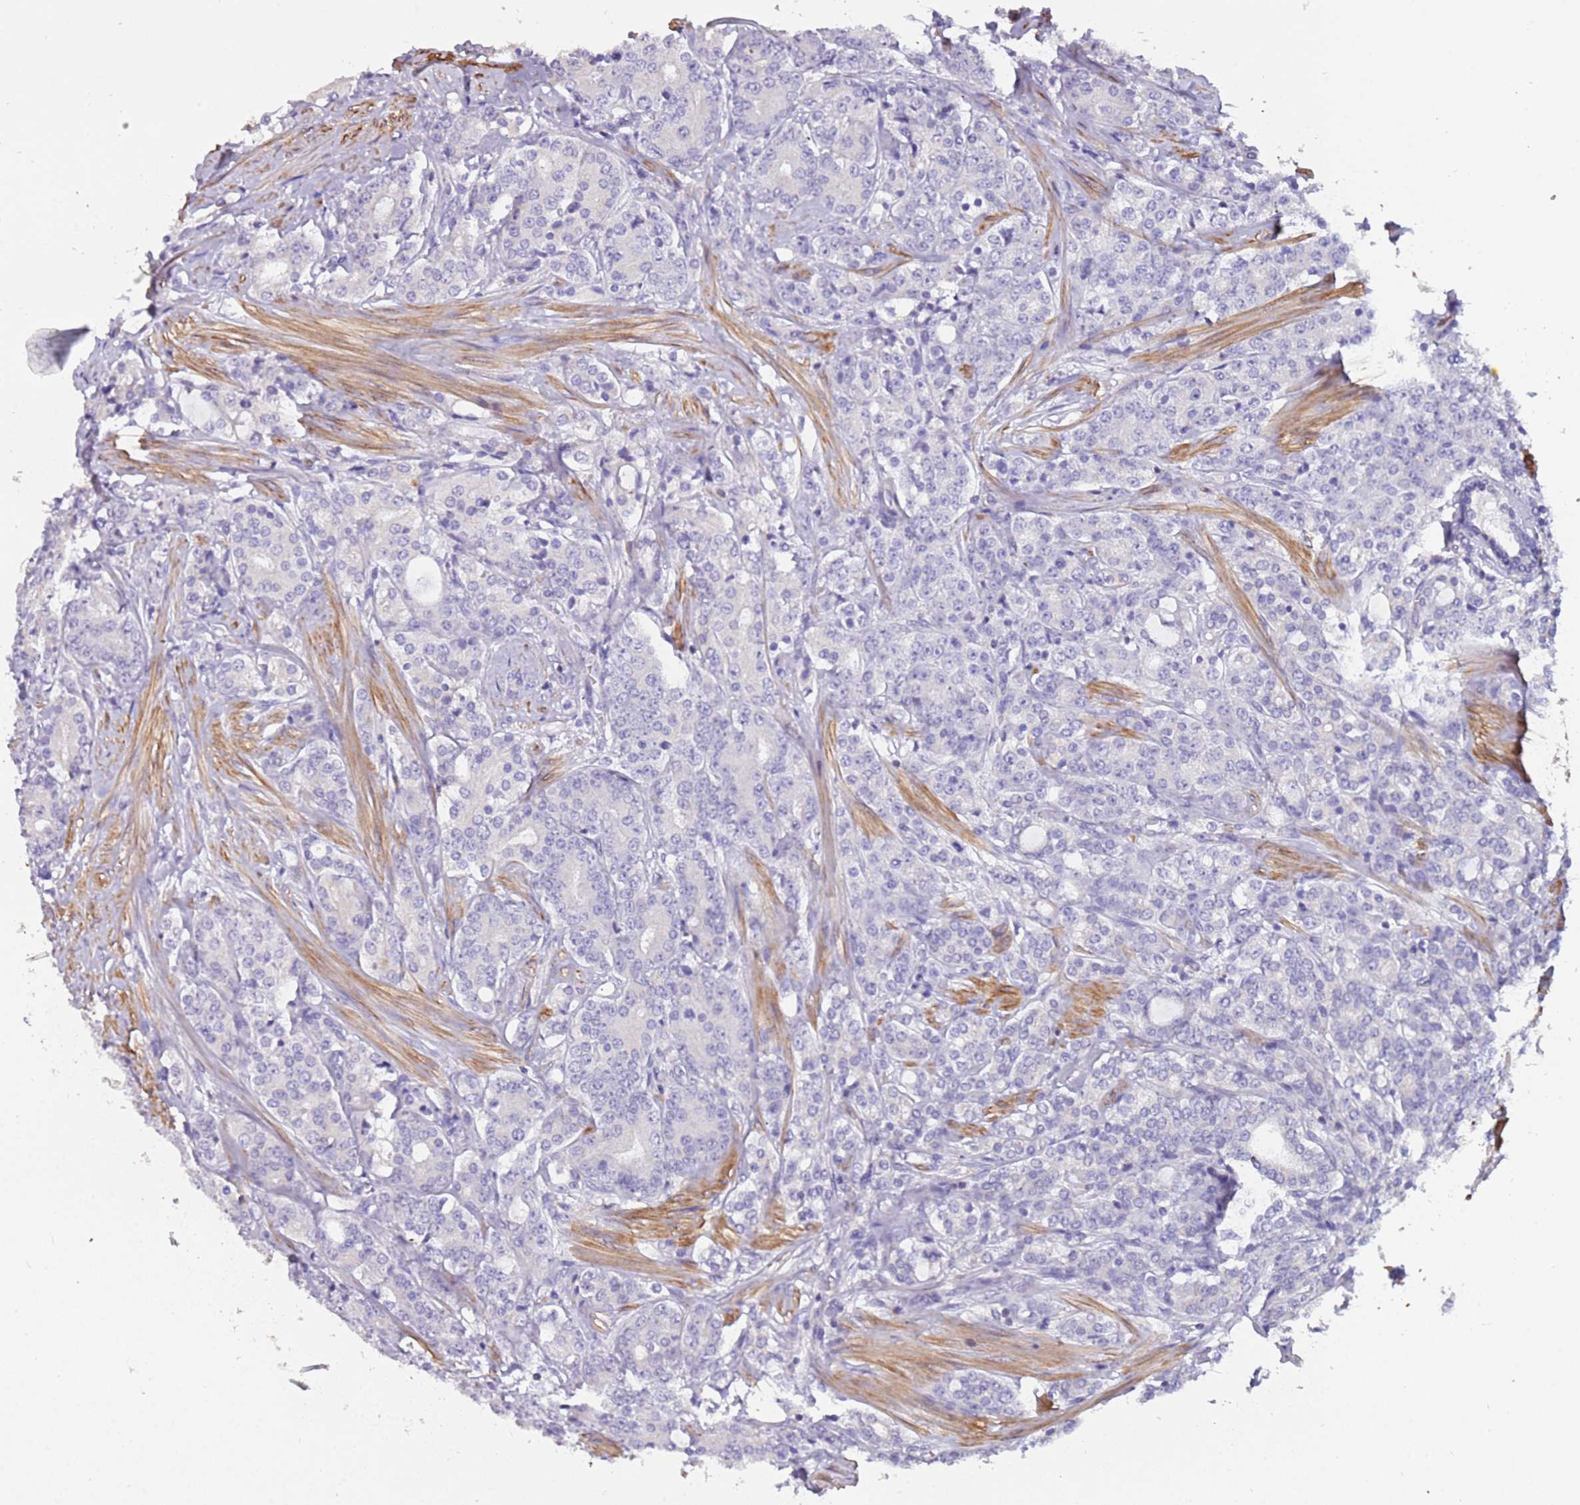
{"staining": {"intensity": "negative", "quantity": "none", "location": "none"}, "tissue": "prostate cancer", "cell_type": "Tumor cells", "image_type": "cancer", "snomed": [{"axis": "morphology", "description": "Adenocarcinoma, High grade"}, {"axis": "topography", "description": "Prostate"}], "caption": "Immunohistochemistry photomicrograph of adenocarcinoma (high-grade) (prostate) stained for a protein (brown), which displays no positivity in tumor cells.", "gene": "PCGF2", "patient": {"sex": "male", "age": 62}}